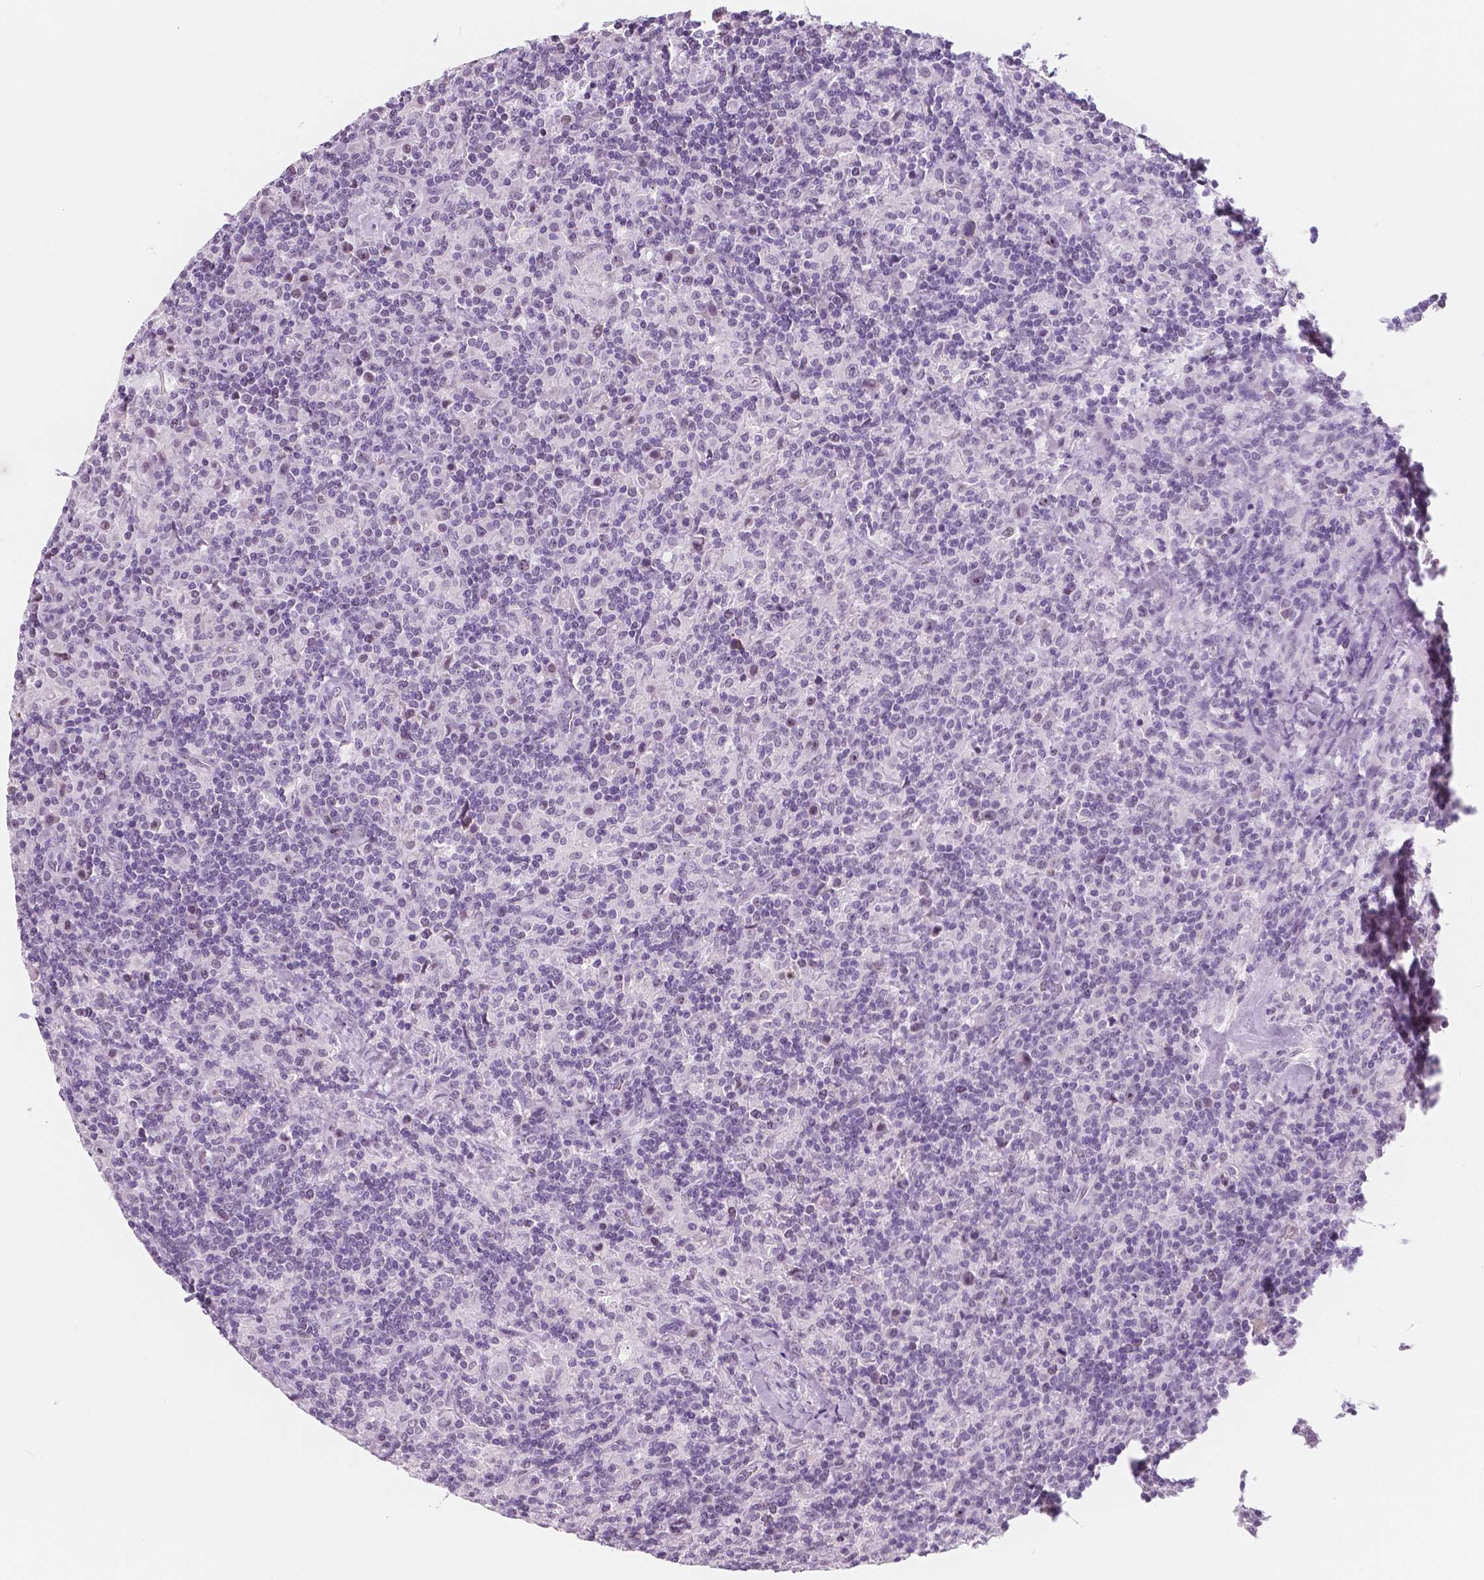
{"staining": {"intensity": "negative", "quantity": "none", "location": "none"}, "tissue": "lymphoma", "cell_type": "Tumor cells", "image_type": "cancer", "snomed": [{"axis": "morphology", "description": "Hodgkin's disease, NOS"}, {"axis": "topography", "description": "Lymph node"}], "caption": "Immunohistochemical staining of human lymphoma exhibits no significant expression in tumor cells. (Immunohistochemistry (ihc), brightfield microscopy, high magnification).", "gene": "NOLC1", "patient": {"sex": "male", "age": 70}}